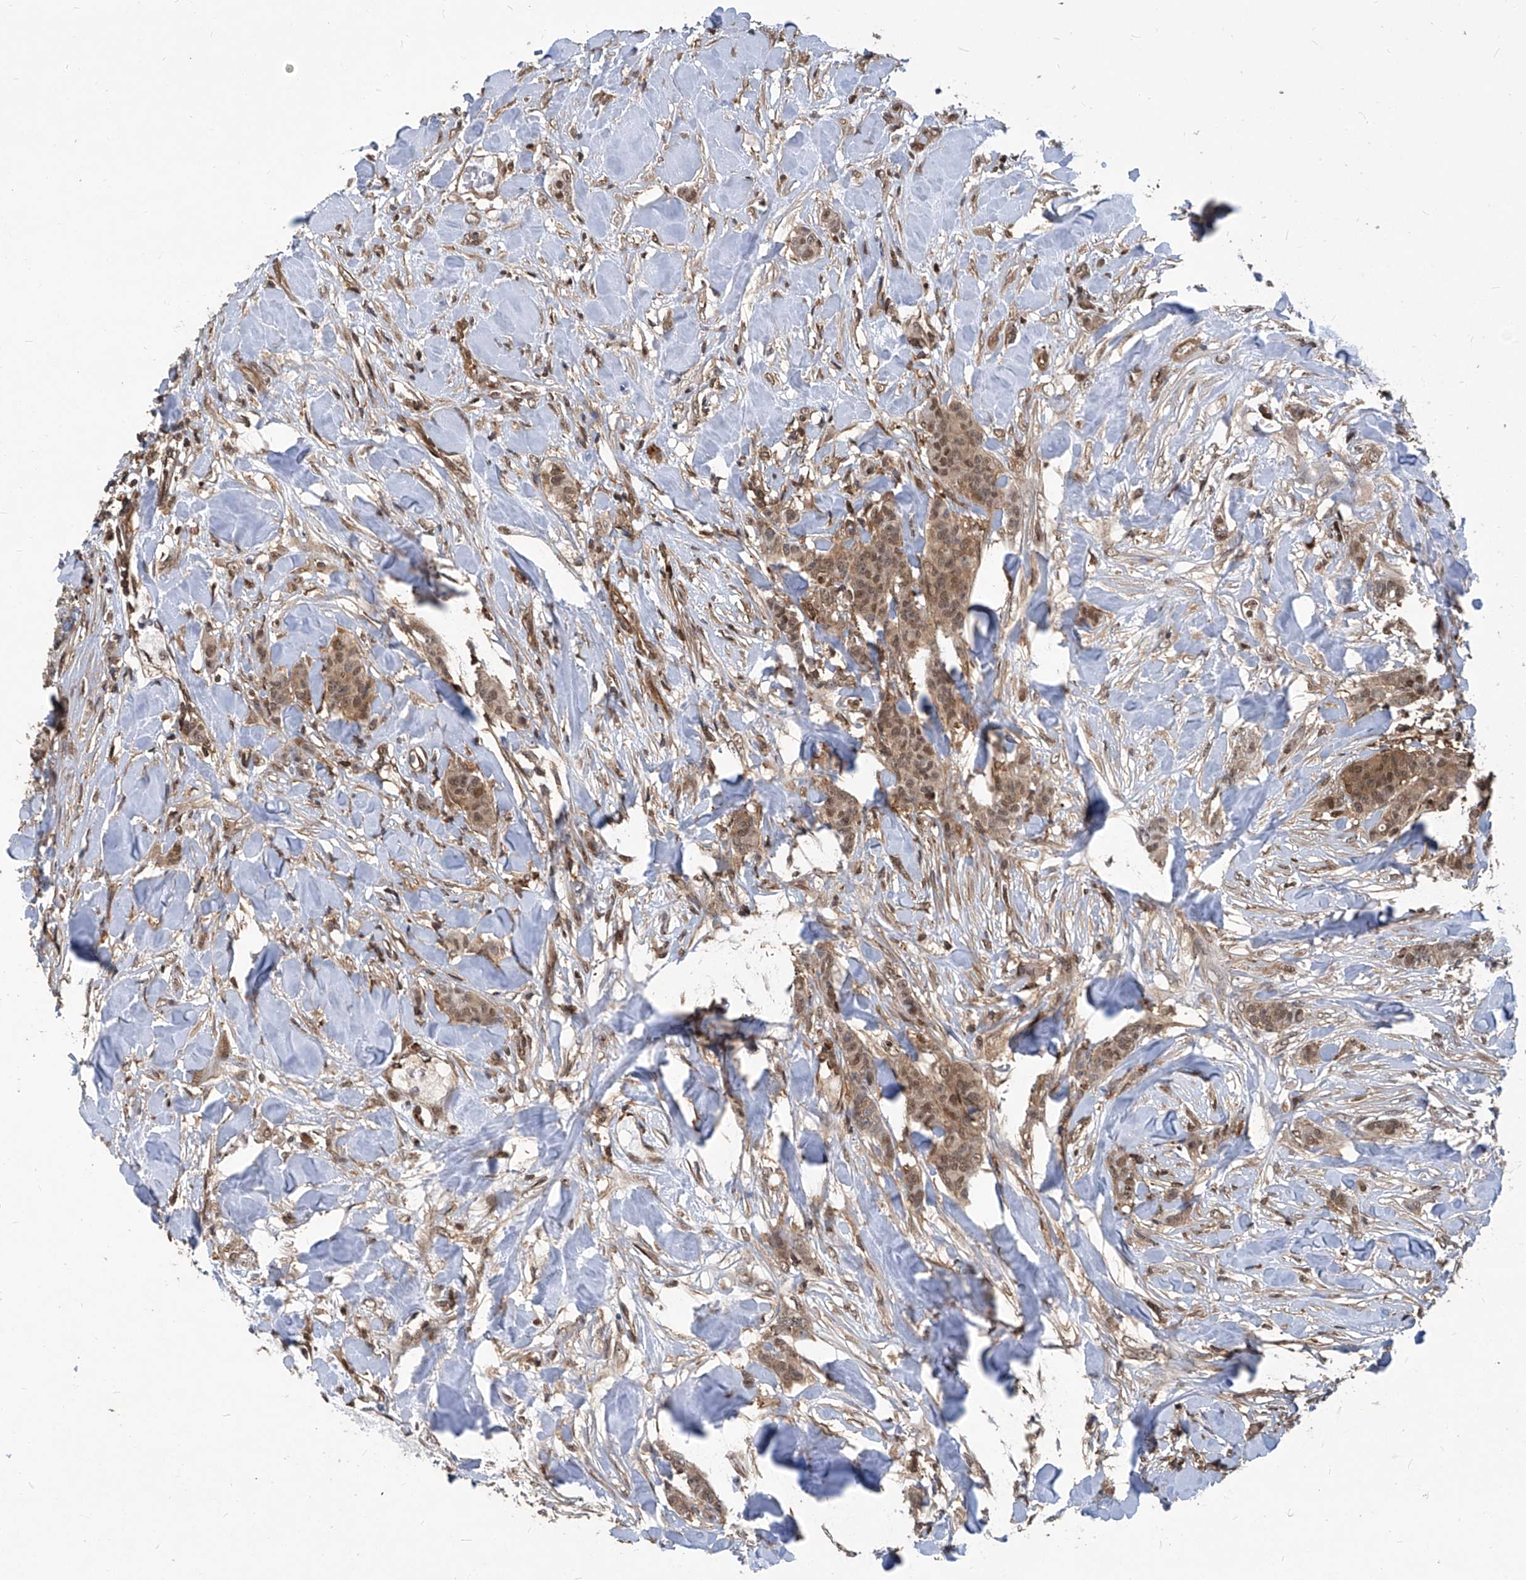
{"staining": {"intensity": "moderate", "quantity": ">75%", "location": "cytoplasmic/membranous,nuclear"}, "tissue": "breast cancer", "cell_type": "Tumor cells", "image_type": "cancer", "snomed": [{"axis": "morphology", "description": "Duct carcinoma"}, {"axis": "topography", "description": "Breast"}], "caption": "Immunohistochemistry of breast infiltrating ductal carcinoma exhibits medium levels of moderate cytoplasmic/membranous and nuclear expression in about >75% of tumor cells.", "gene": "PSMB1", "patient": {"sex": "female", "age": 40}}